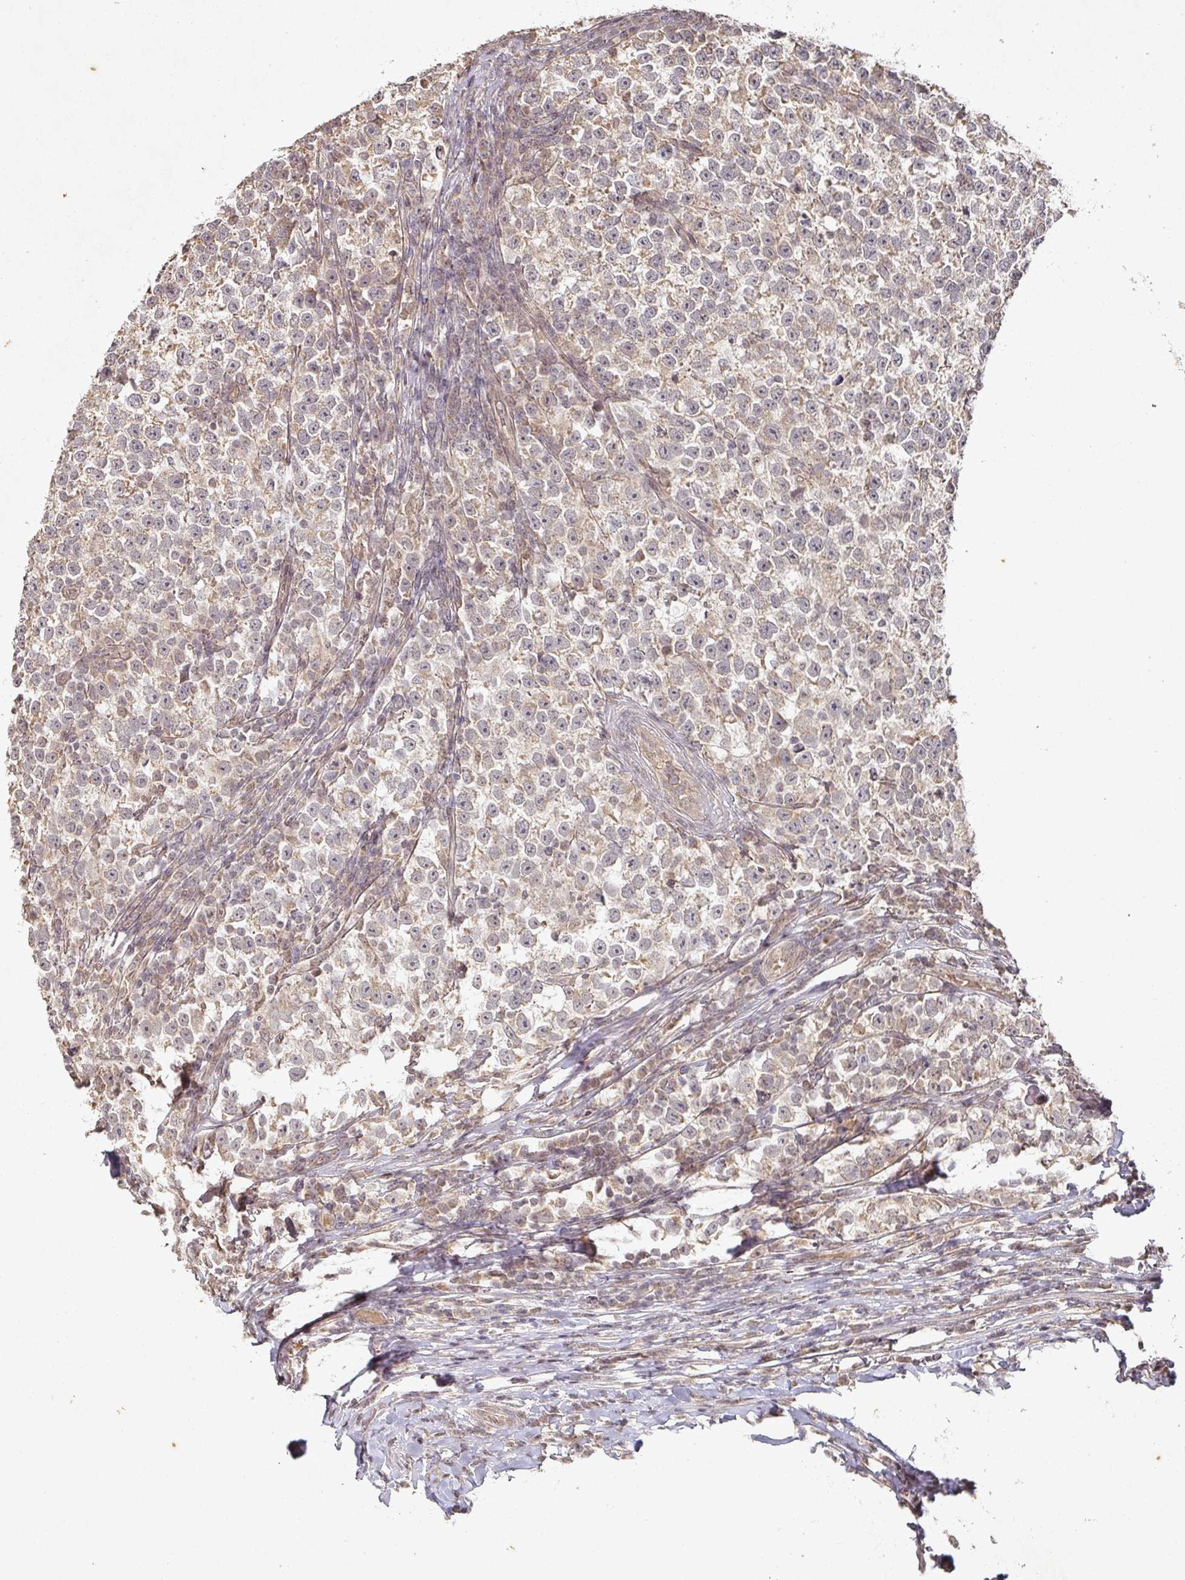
{"staining": {"intensity": "weak", "quantity": ">75%", "location": "cytoplasmic/membranous"}, "tissue": "testis cancer", "cell_type": "Tumor cells", "image_type": "cancer", "snomed": [{"axis": "morphology", "description": "Normal tissue, NOS"}, {"axis": "morphology", "description": "Seminoma, NOS"}, {"axis": "topography", "description": "Testis"}], "caption": "Tumor cells show low levels of weak cytoplasmic/membranous expression in approximately >75% of cells in seminoma (testis). Immunohistochemistry stains the protein in brown and the nuclei are stained blue.", "gene": "CAPN5", "patient": {"sex": "male", "age": 43}}